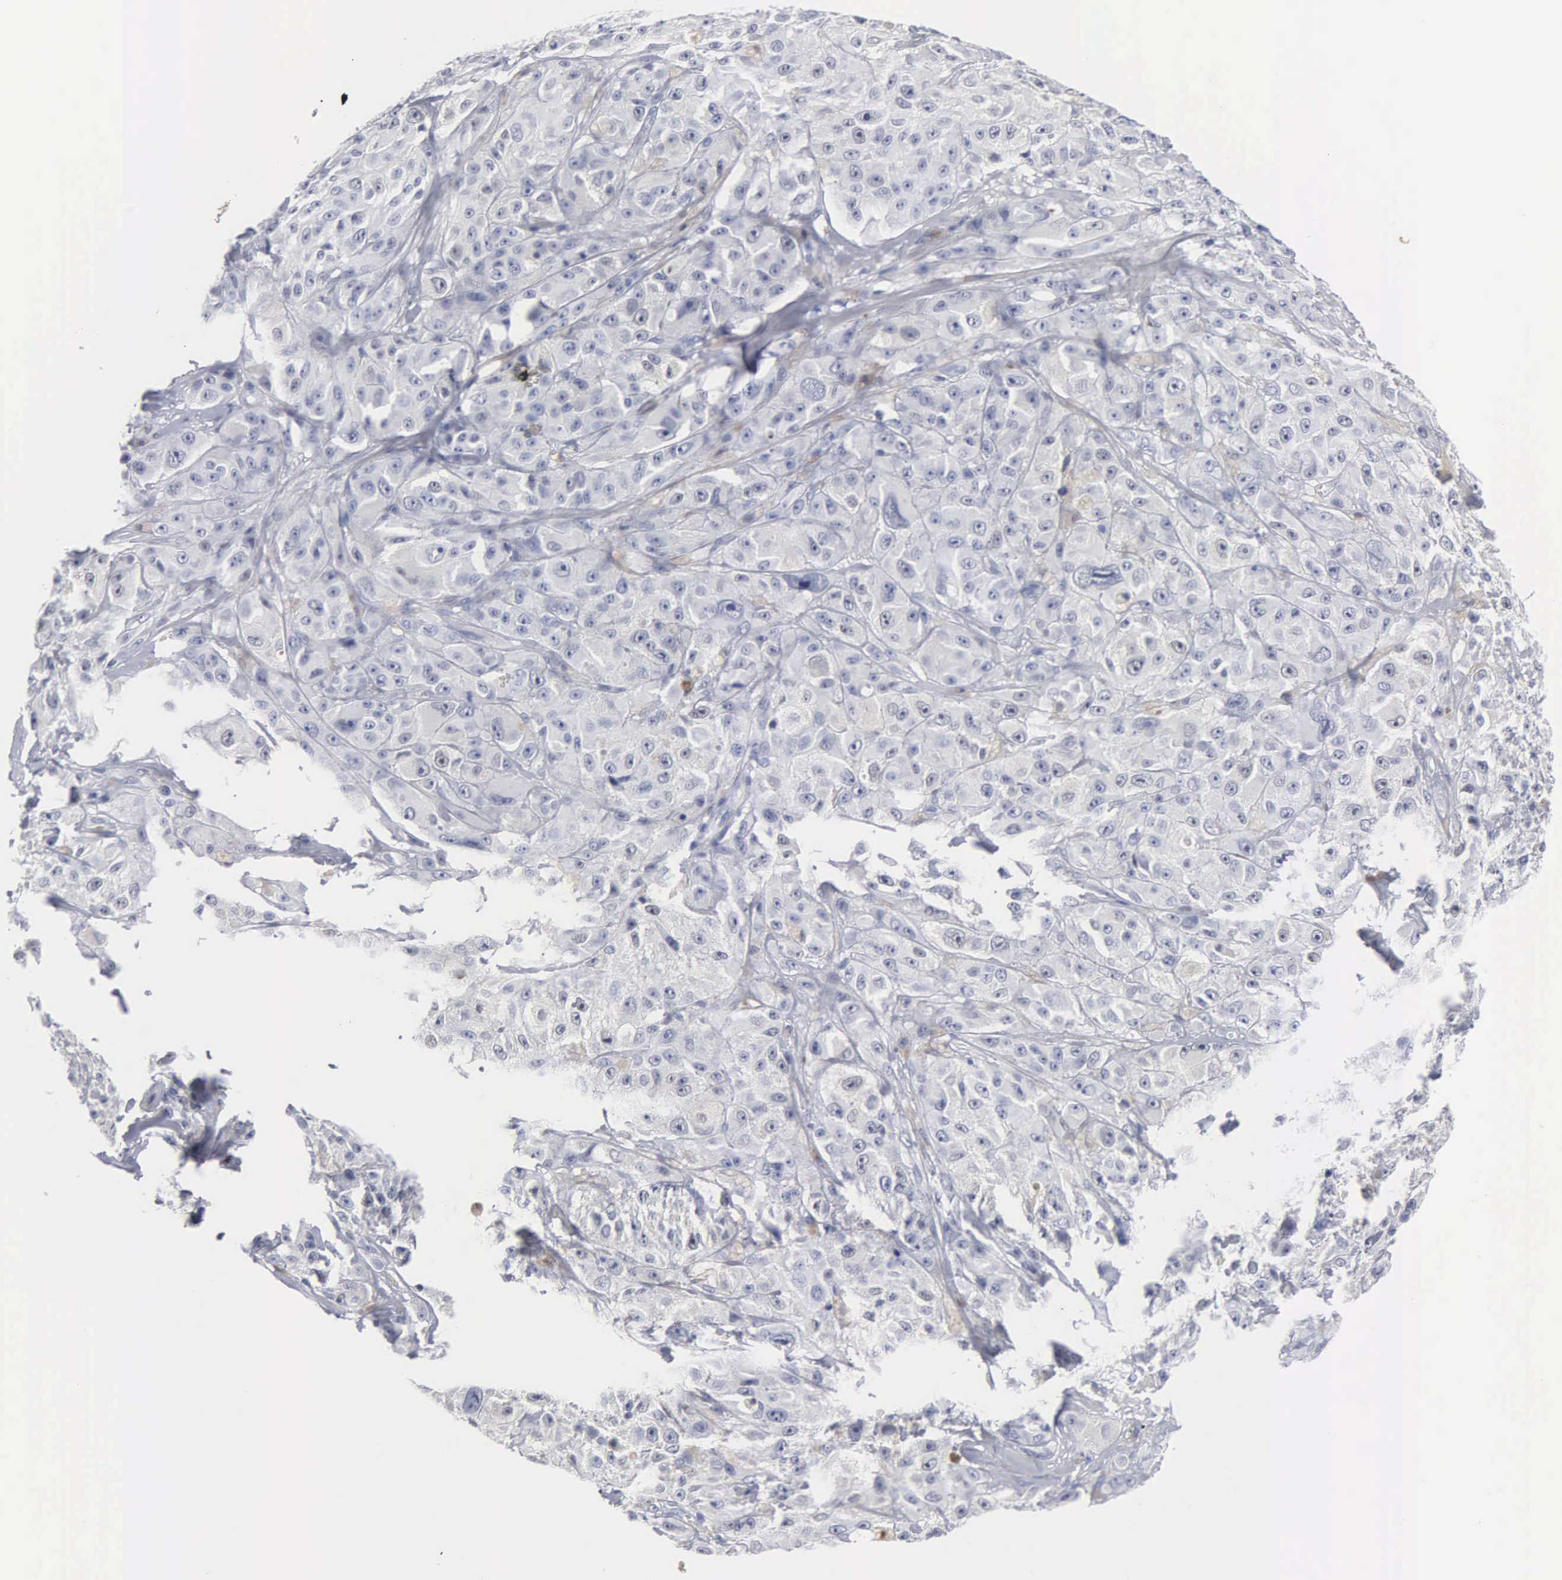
{"staining": {"intensity": "negative", "quantity": "none", "location": "none"}, "tissue": "melanoma", "cell_type": "Tumor cells", "image_type": "cancer", "snomed": [{"axis": "morphology", "description": "Malignant melanoma, NOS"}, {"axis": "topography", "description": "Skin"}], "caption": "High magnification brightfield microscopy of malignant melanoma stained with DAB (brown) and counterstained with hematoxylin (blue): tumor cells show no significant expression.", "gene": "ASPHD2", "patient": {"sex": "male", "age": 56}}